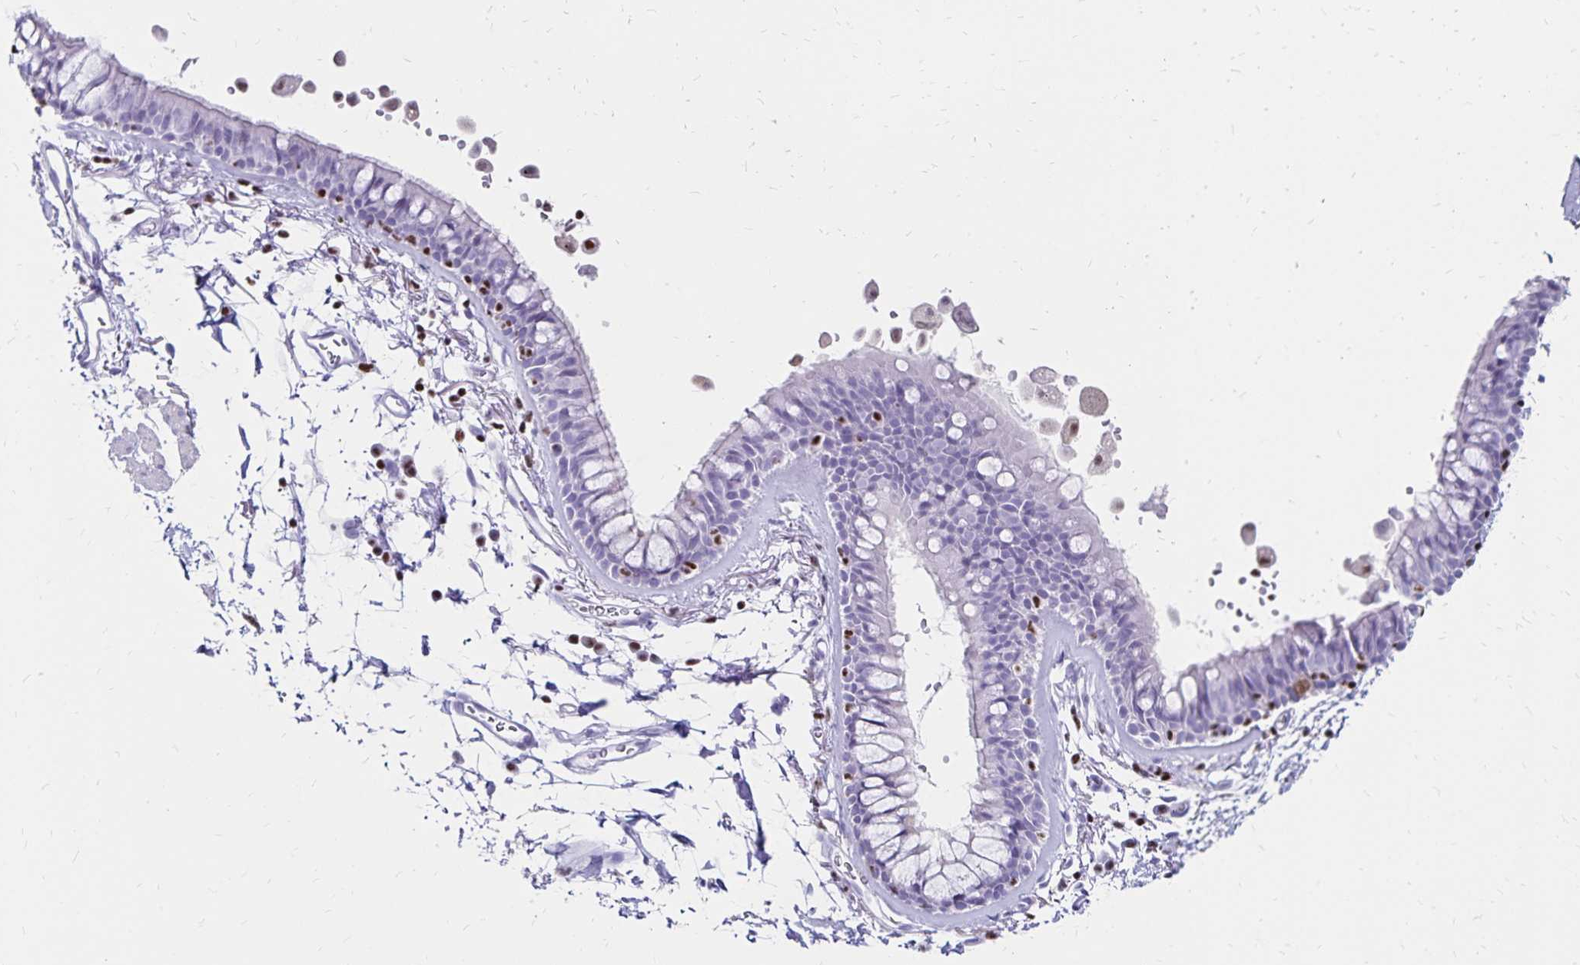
{"staining": {"intensity": "negative", "quantity": "none", "location": "none"}, "tissue": "bronchus", "cell_type": "Respiratory epithelial cells", "image_type": "normal", "snomed": [{"axis": "morphology", "description": "Normal tissue, NOS"}, {"axis": "topography", "description": "Cartilage tissue"}, {"axis": "topography", "description": "Bronchus"}], "caption": "DAB (3,3'-diaminobenzidine) immunohistochemical staining of normal human bronchus demonstrates no significant positivity in respiratory epithelial cells.", "gene": "IKZF1", "patient": {"sex": "female", "age": 79}}